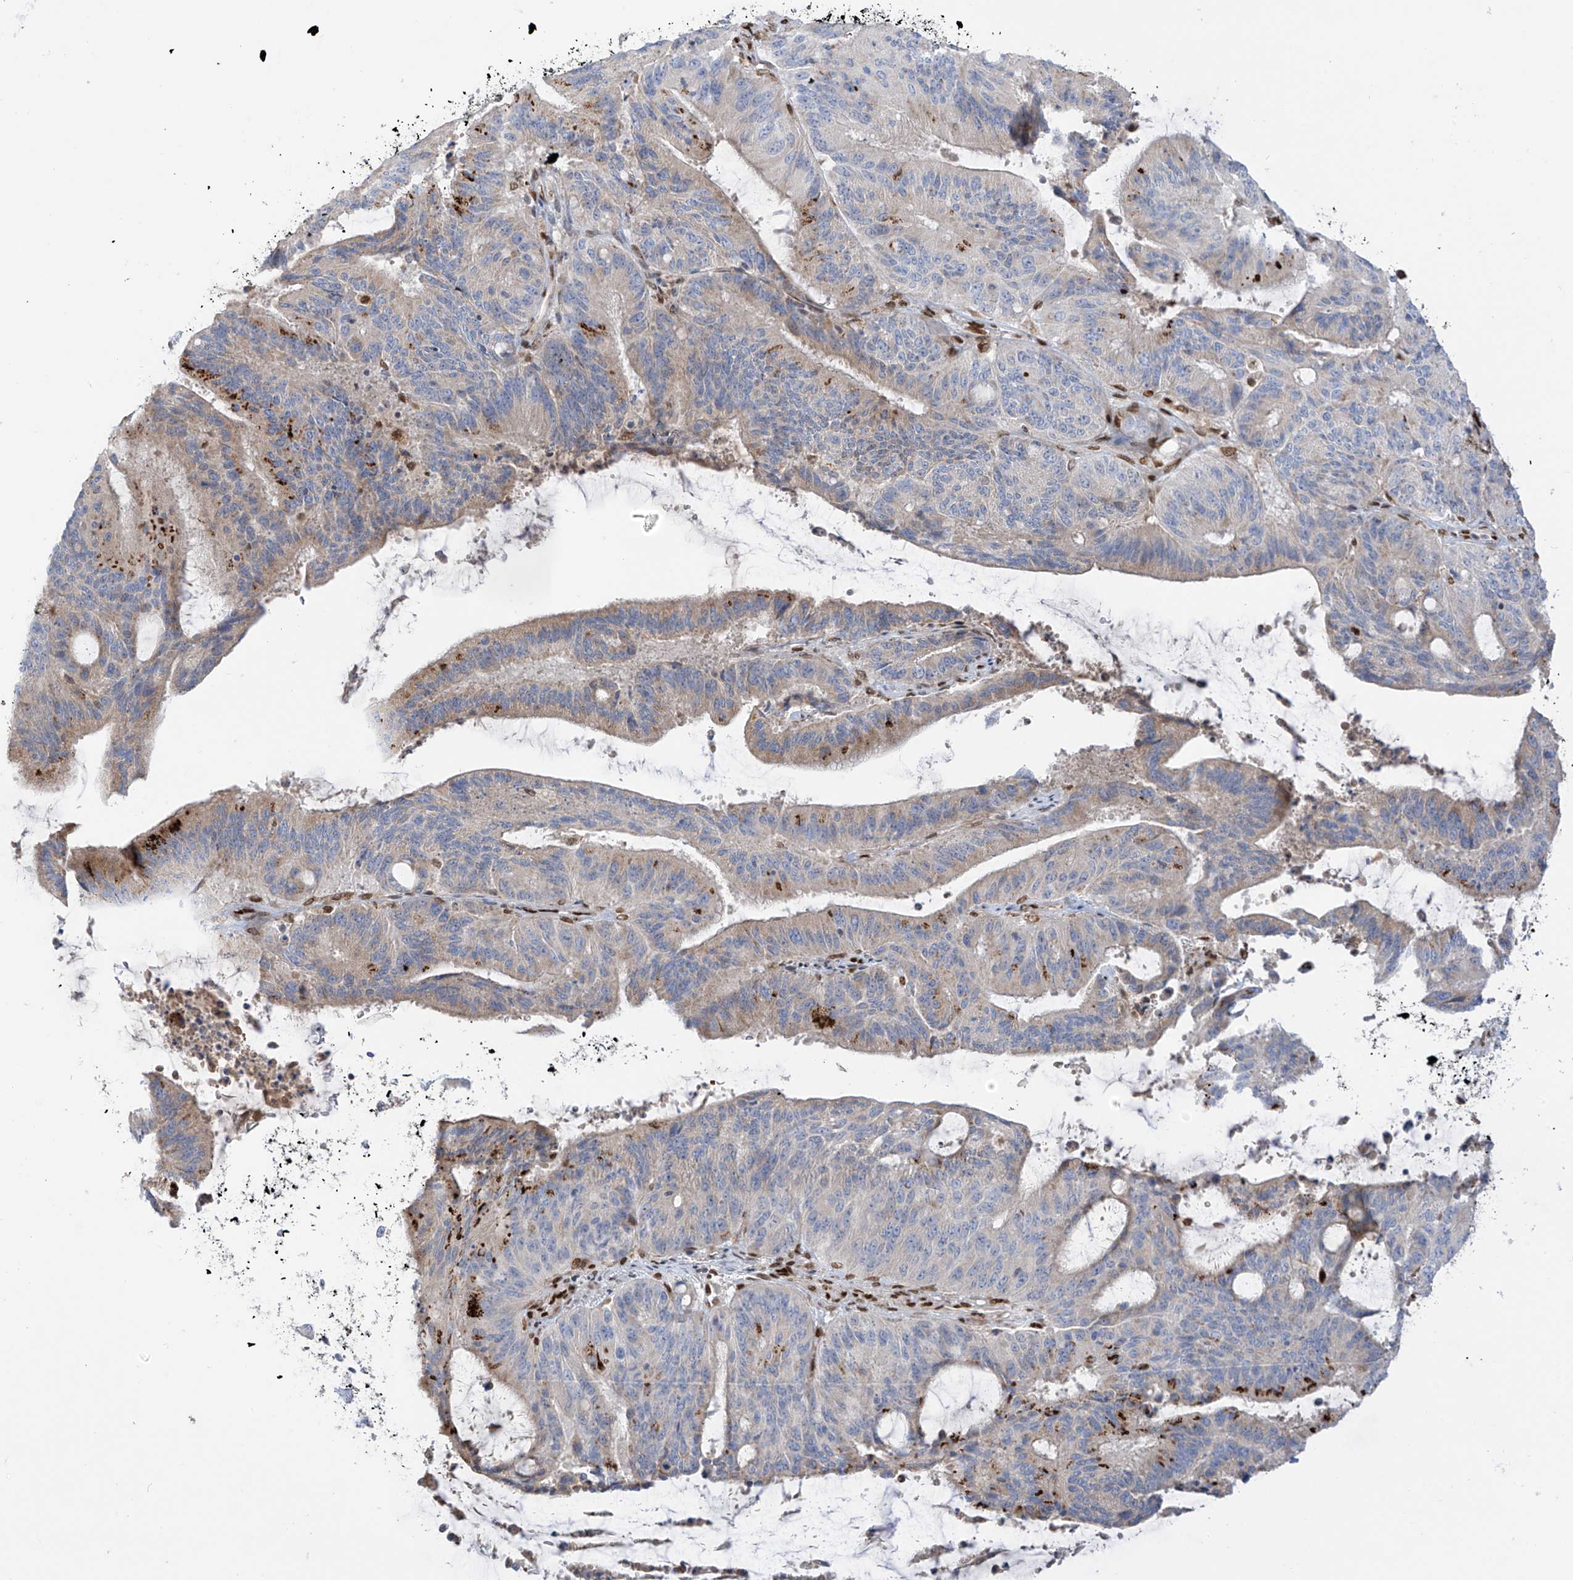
{"staining": {"intensity": "strong", "quantity": "<25%", "location": "cytoplasmic/membranous"}, "tissue": "liver cancer", "cell_type": "Tumor cells", "image_type": "cancer", "snomed": [{"axis": "morphology", "description": "Normal tissue, NOS"}, {"axis": "morphology", "description": "Cholangiocarcinoma"}, {"axis": "topography", "description": "Liver"}, {"axis": "topography", "description": "Peripheral nerve tissue"}], "caption": "Liver cholangiocarcinoma tissue shows strong cytoplasmic/membranous positivity in about <25% of tumor cells", "gene": "PM20D2", "patient": {"sex": "female", "age": 73}}